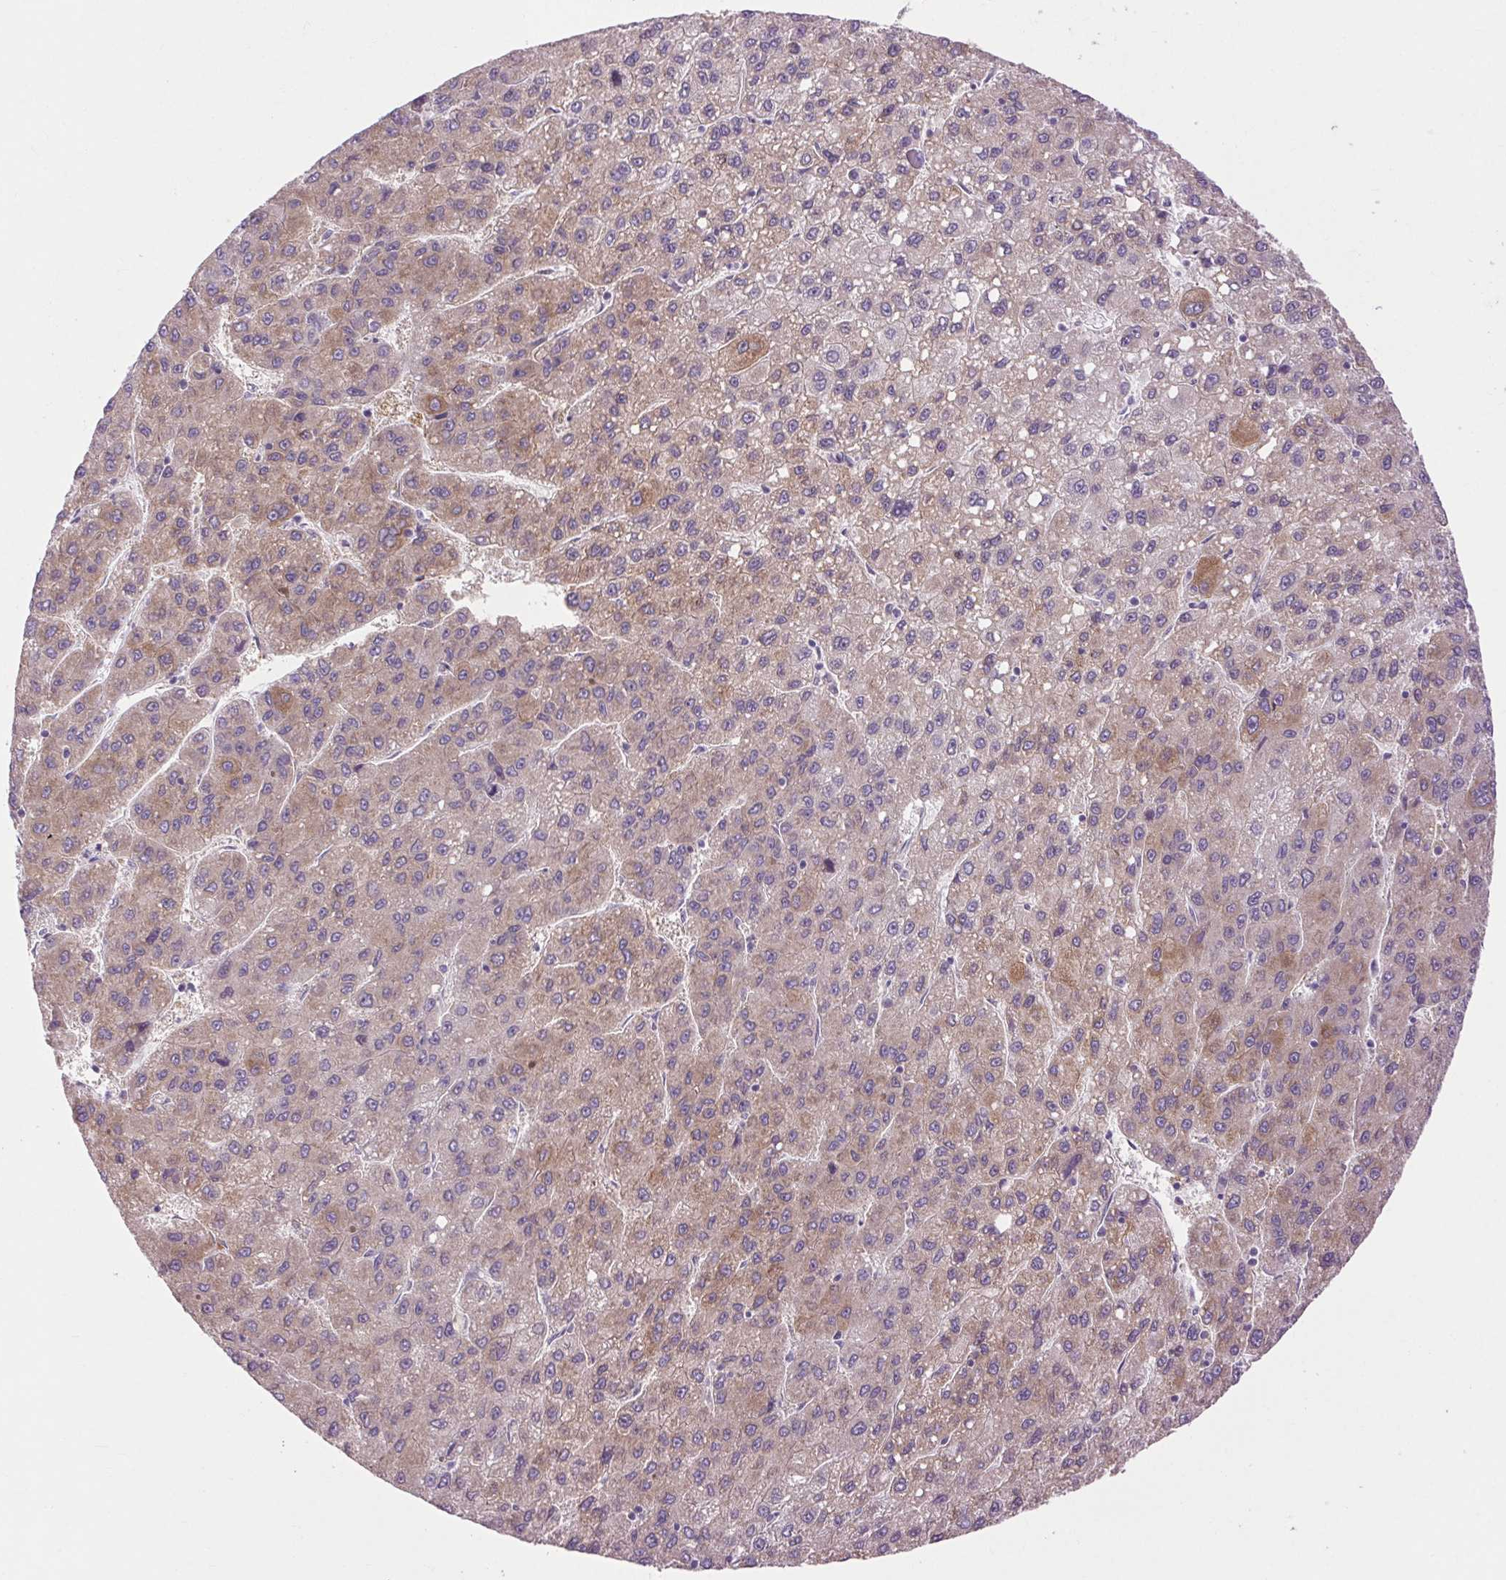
{"staining": {"intensity": "weak", "quantity": "<25%", "location": "cytoplasmic/membranous"}, "tissue": "liver cancer", "cell_type": "Tumor cells", "image_type": "cancer", "snomed": [{"axis": "morphology", "description": "Carcinoma, Hepatocellular, NOS"}, {"axis": "topography", "description": "Liver"}], "caption": "Liver cancer was stained to show a protein in brown. There is no significant staining in tumor cells. Nuclei are stained in blue.", "gene": "SOWAHC", "patient": {"sex": "female", "age": 82}}